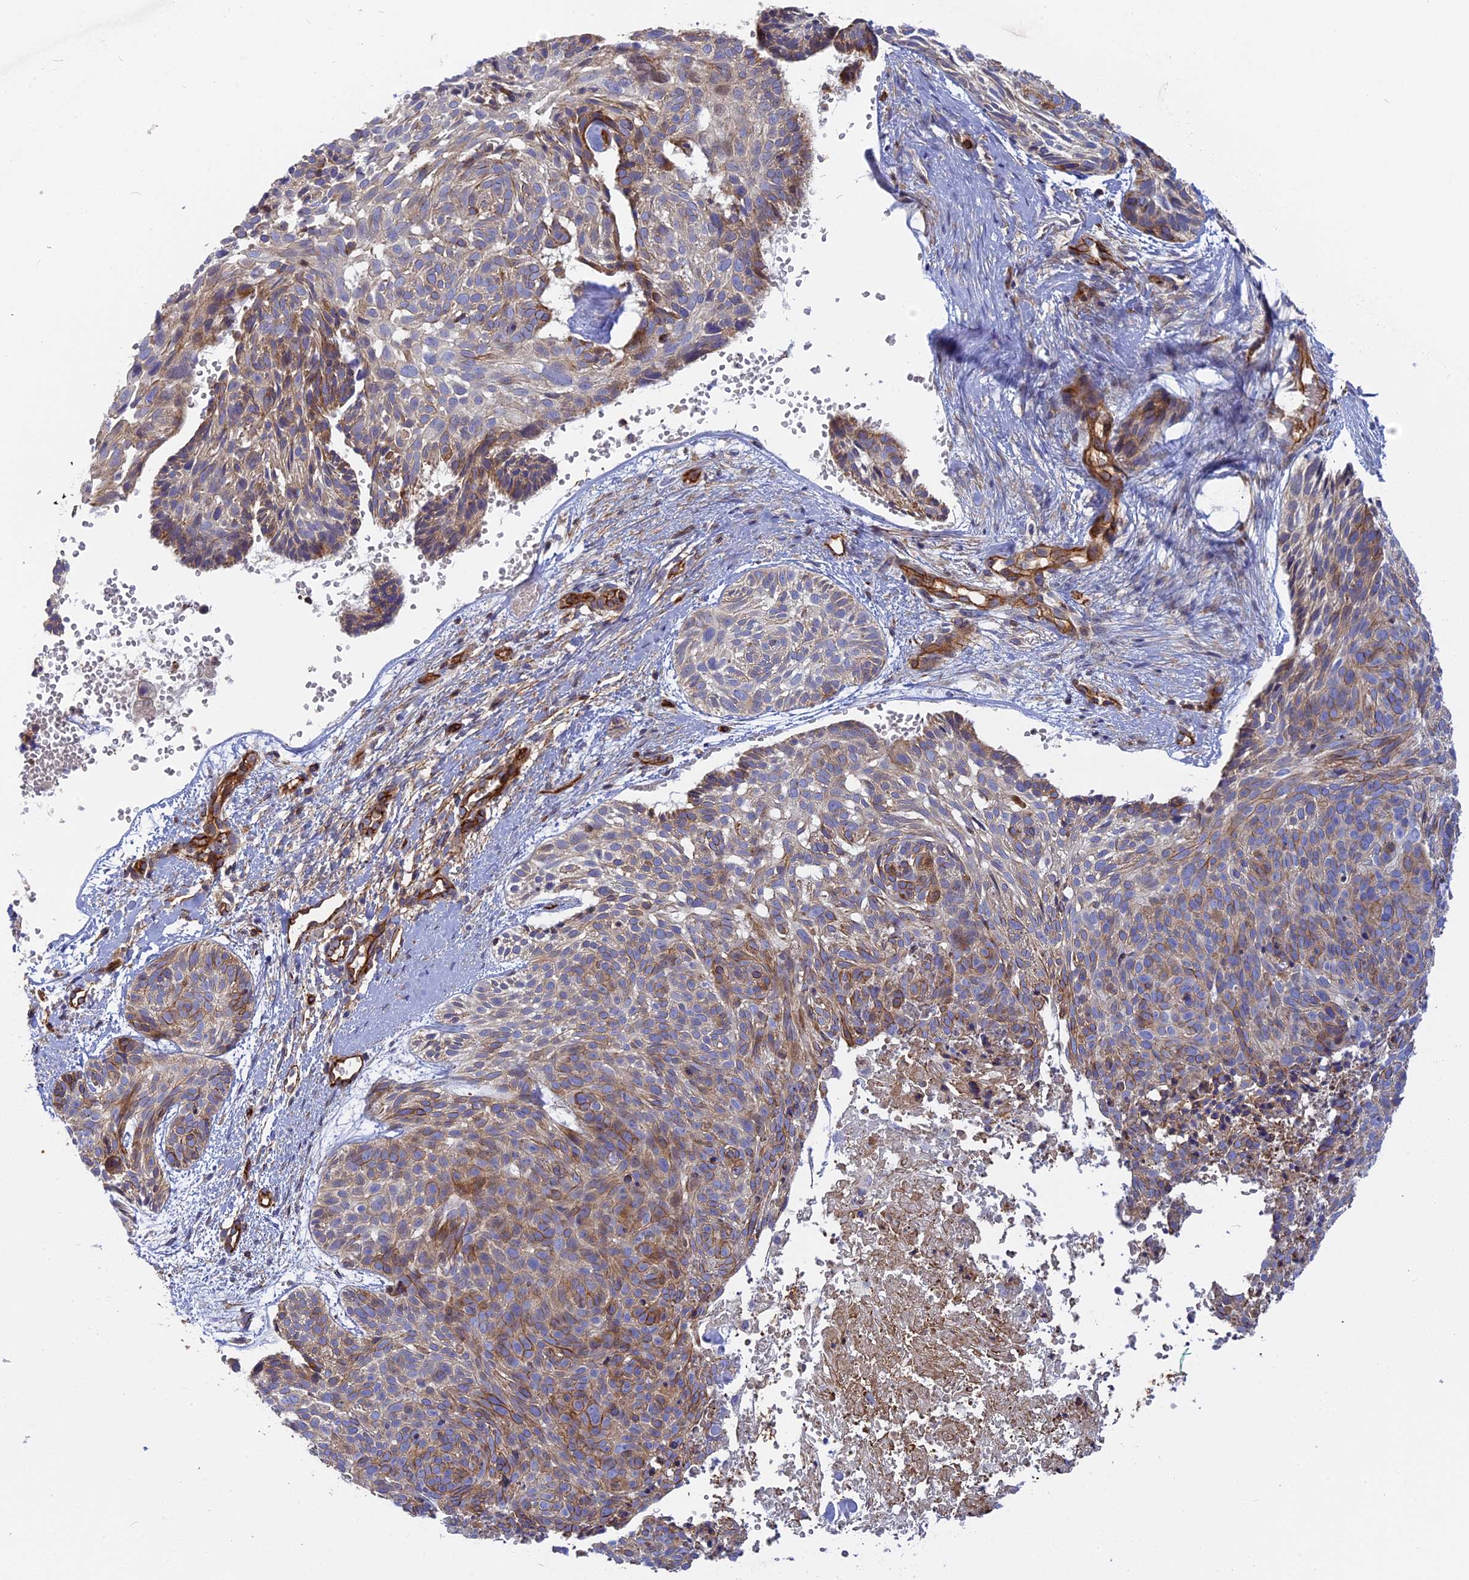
{"staining": {"intensity": "moderate", "quantity": "<25%", "location": "cytoplasmic/membranous"}, "tissue": "skin cancer", "cell_type": "Tumor cells", "image_type": "cancer", "snomed": [{"axis": "morphology", "description": "Normal tissue, NOS"}, {"axis": "morphology", "description": "Basal cell carcinoma"}, {"axis": "topography", "description": "Skin"}], "caption": "A brown stain labels moderate cytoplasmic/membranous staining of a protein in basal cell carcinoma (skin) tumor cells. (DAB (3,3'-diaminobenzidine) = brown stain, brightfield microscopy at high magnification).", "gene": "CNBD2", "patient": {"sex": "male", "age": 66}}